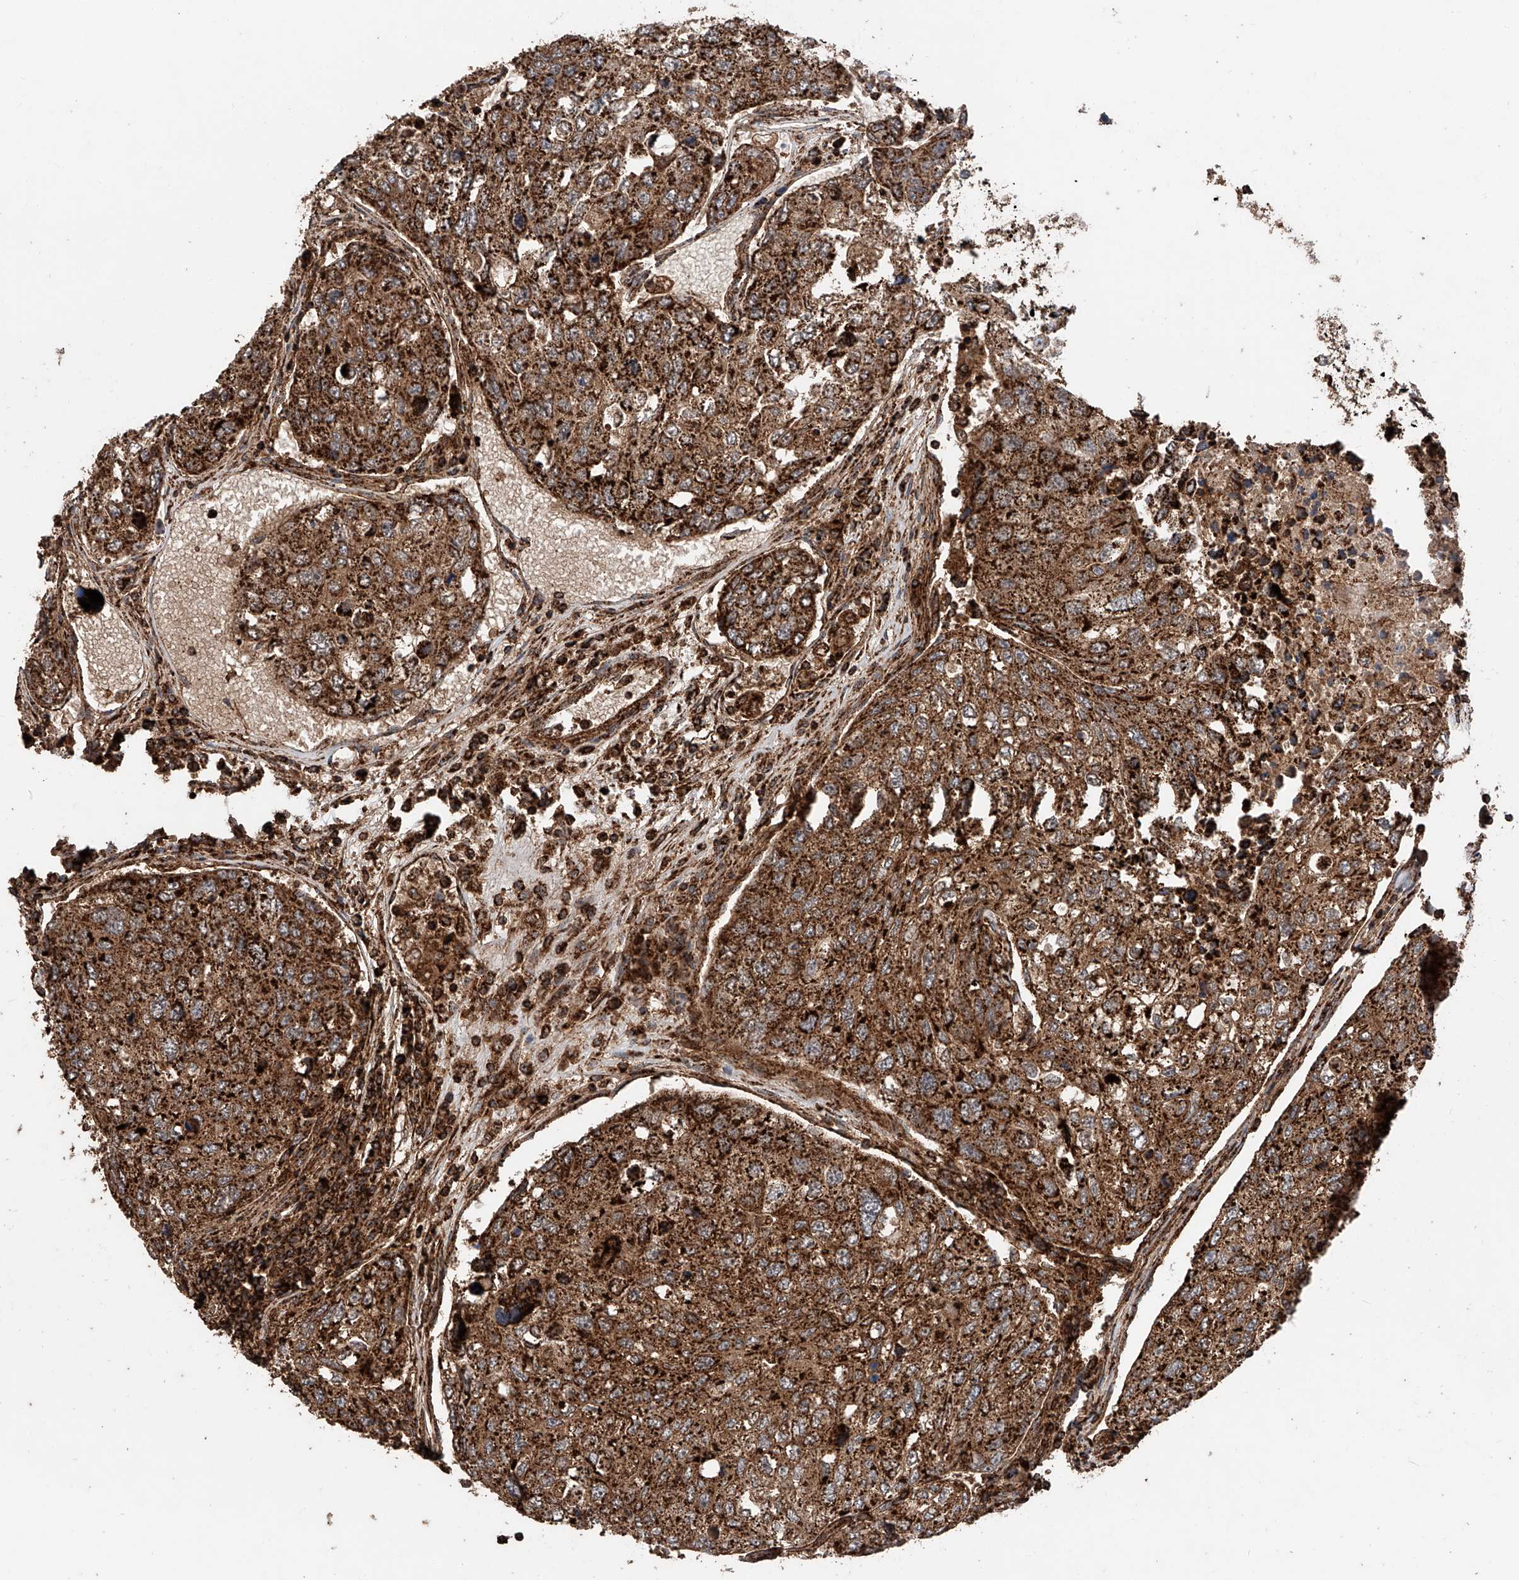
{"staining": {"intensity": "strong", "quantity": ">75%", "location": "cytoplasmic/membranous"}, "tissue": "urothelial cancer", "cell_type": "Tumor cells", "image_type": "cancer", "snomed": [{"axis": "morphology", "description": "Urothelial carcinoma, High grade"}, {"axis": "topography", "description": "Lymph node"}, {"axis": "topography", "description": "Urinary bladder"}], "caption": "About >75% of tumor cells in urothelial carcinoma (high-grade) exhibit strong cytoplasmic/membranous protein positivity as visualized by brown immunohistochemical staining.", "gene": "PISD", "patient": {"sex": "male", "age": 51}}